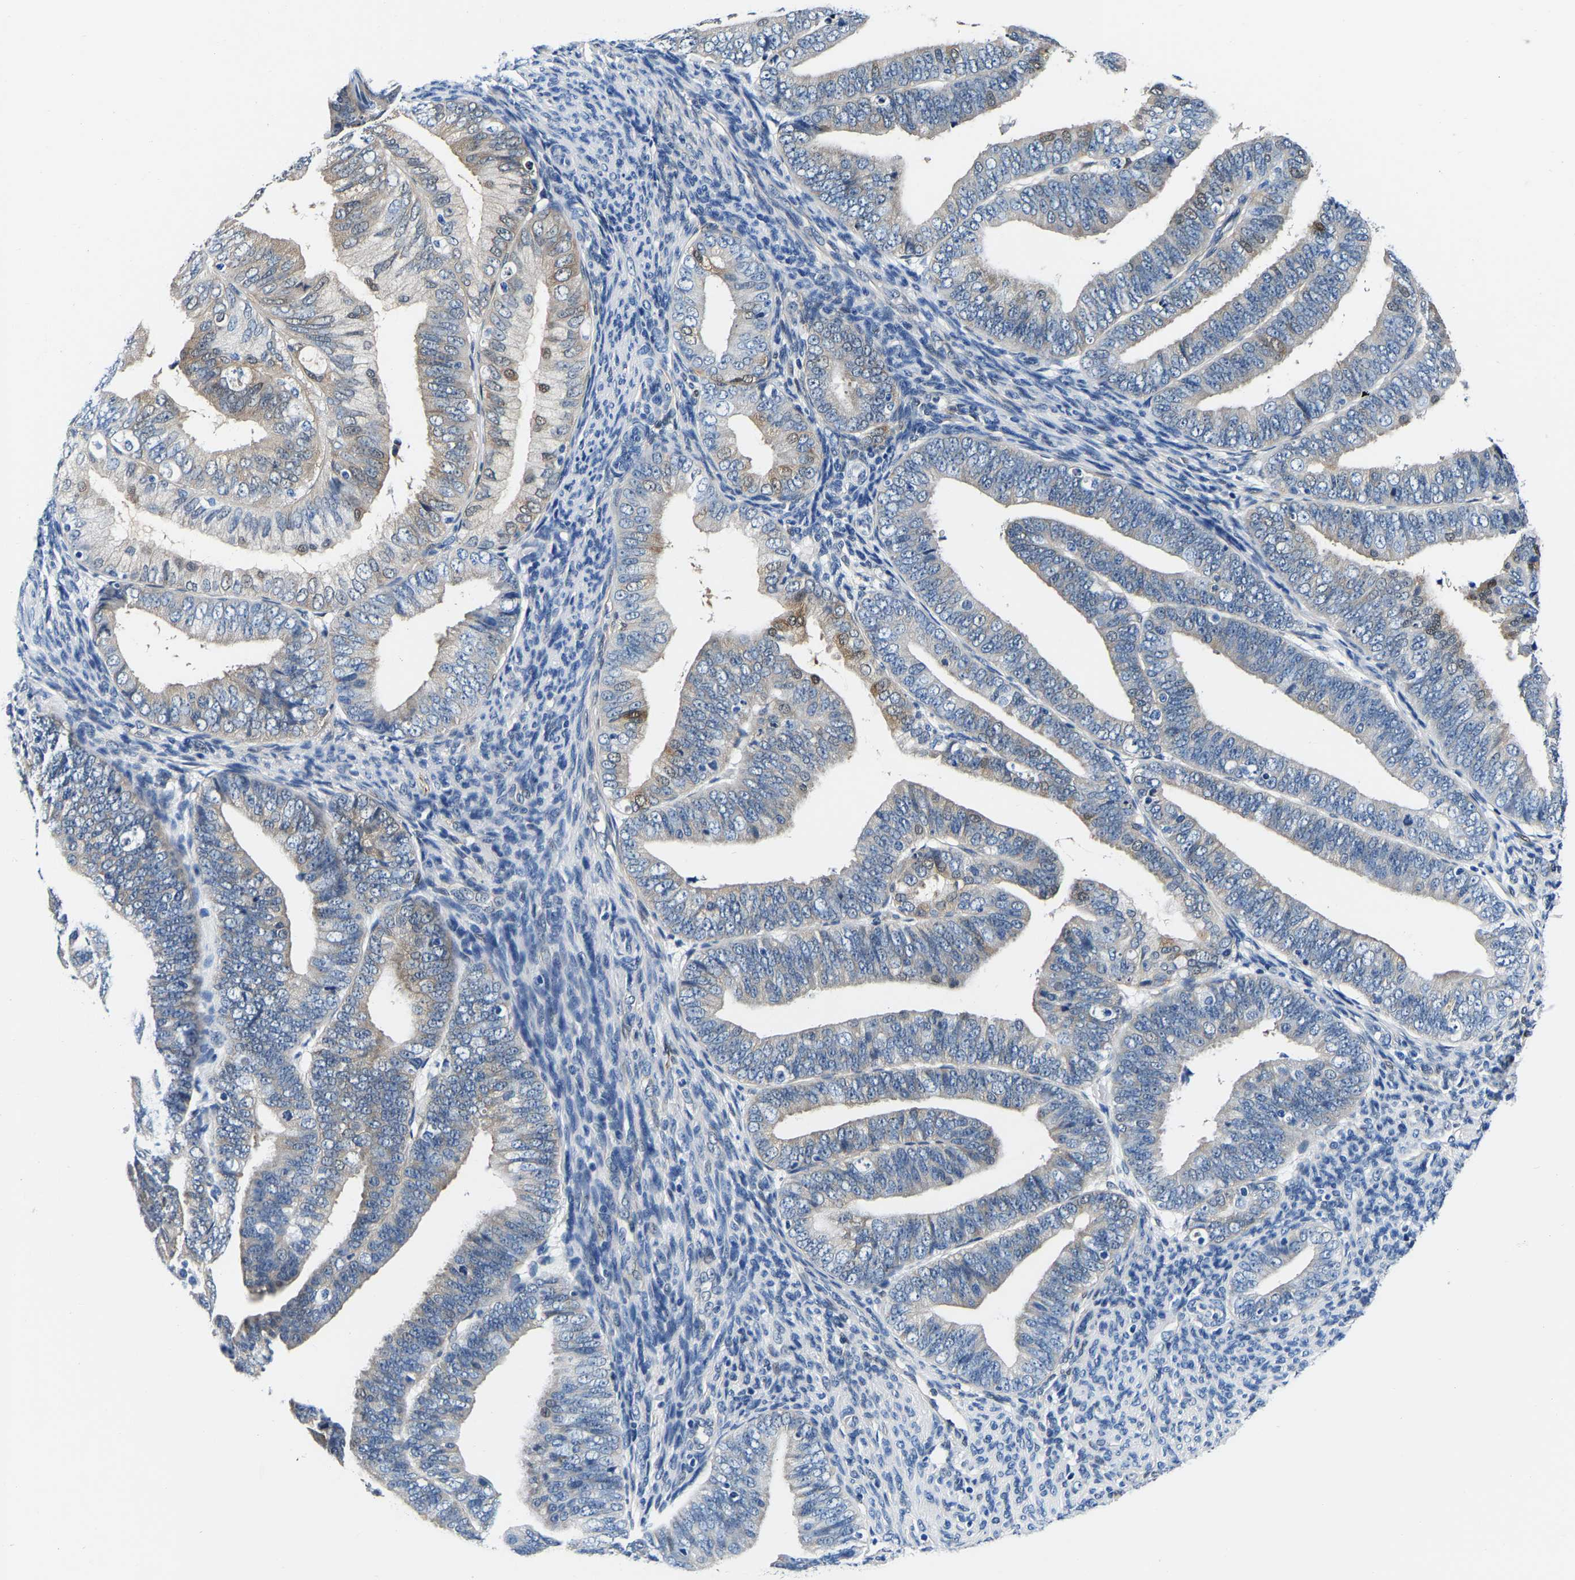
{"staining": {"intensity": "negative", "quantity": "none", "location": "none"}, "tissue": "endometrial cancer", "cell_type": "Tumor cells", "image_type": "cancer", "snomed": [{"axis": "morphology", "description": "Adenocarcinoma, NOS"}, {"axis": "topography", "description": "Endometrium"}], "caption": "High magnification brightfield microscopy of endometrial cancer stained with DAB (brown) and counterstained with hematoxylin (blue): tumor cells show no significant positivity.", "gene": "S100A13", "patient": {"sex": "female", "age": 63}}